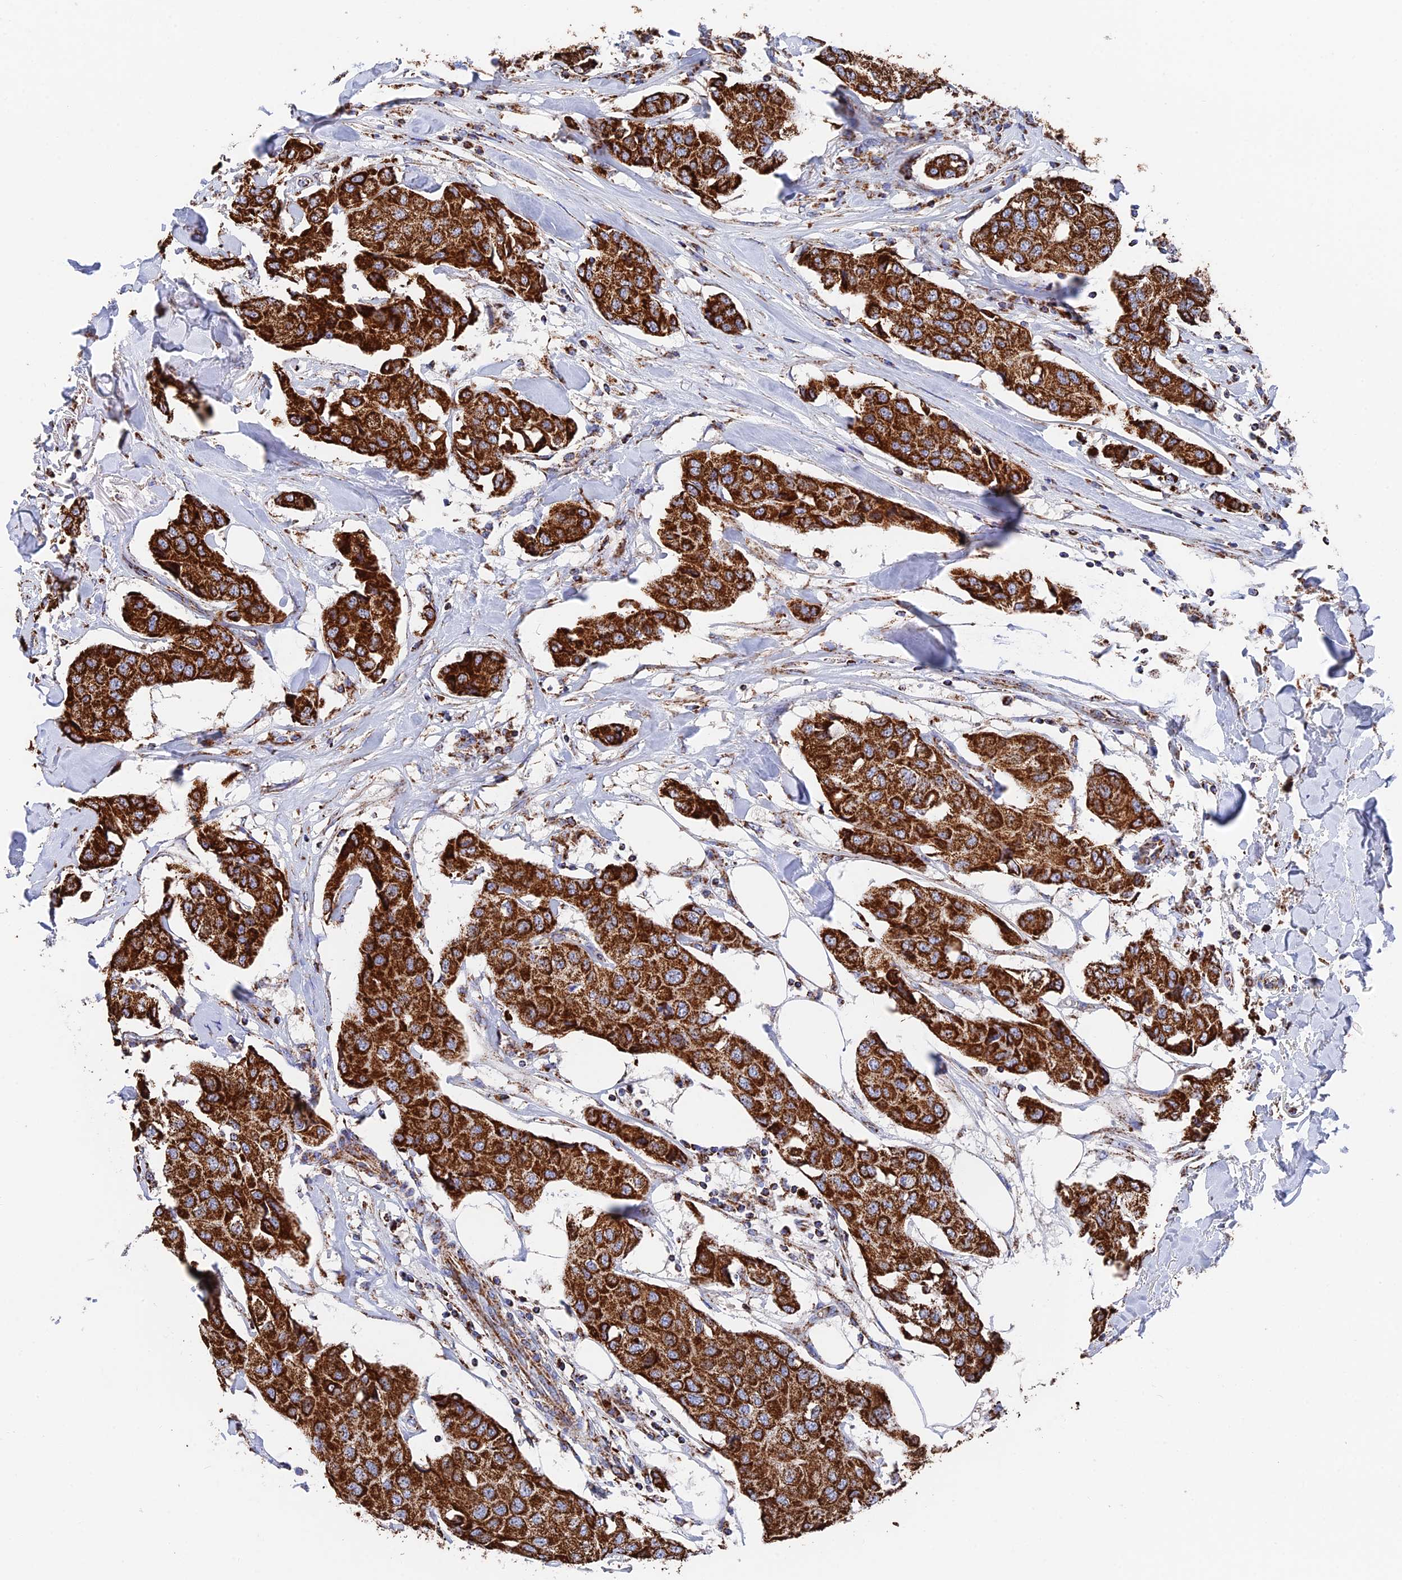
{"staining": {"intensity": "strong", "quantity": ">75%", "location": "cytoplasmic/membranous"}, "tissue": "breast cancer", "cell_type": "Tumor cells", "image_type": "cancer", "snomed": [{"axis": "morphology", "description": "Duct carcinoma"}, {"axis": "topography", "description": "Breast"}], "caption": "Breast invasive ductal carcinoma stained for a protein exhibits strong cytoplasmic/membranous positivity in tumor cells.", "gene": "HAUS8", "patient": {"sex": "female", "age": 80}}